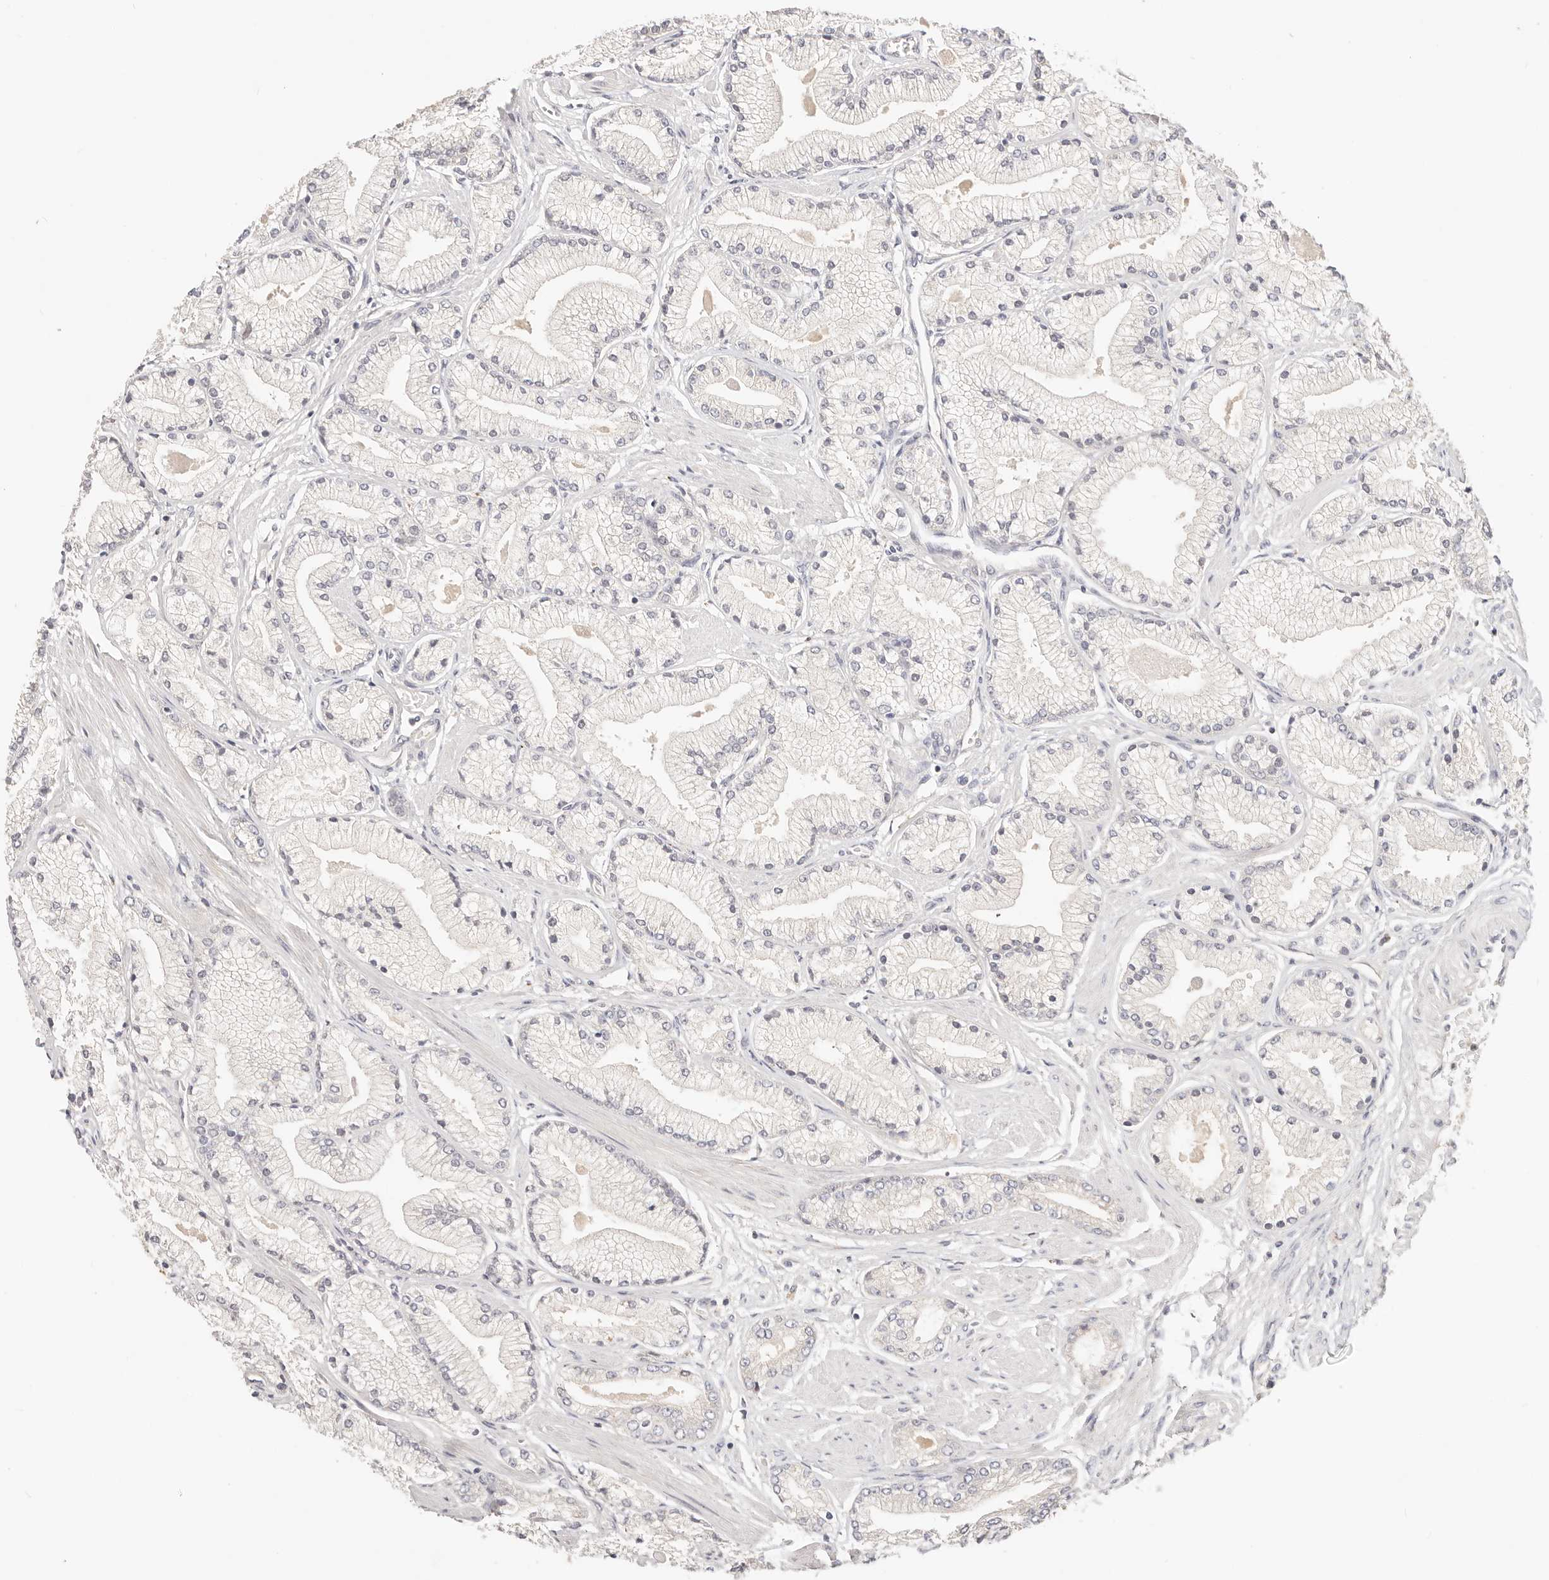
{"staining": {"intensity": "weak", "quantity": "<25%", "location": "cytoplasmic/membranous"}, "tissue": "prostate cancer", "cell_type": "Tumor cells", "image_type": "cancer", "snomed": [{"axis": "morphology", "description": "Adenocarcinoma, High grade"}, {"axis": "topography", "description": "Prostate"}], "caption": "Adenocarcinoma (high-grade) (prostate) was stained to show a protein in brown. There is no significant staining in tumor cells. (Brightfield microscopy of DAB immunohistochemistry (IHC) at high magnification).", "gene": "KCMF1", "patient": {"sex": "male", "age": 50}}